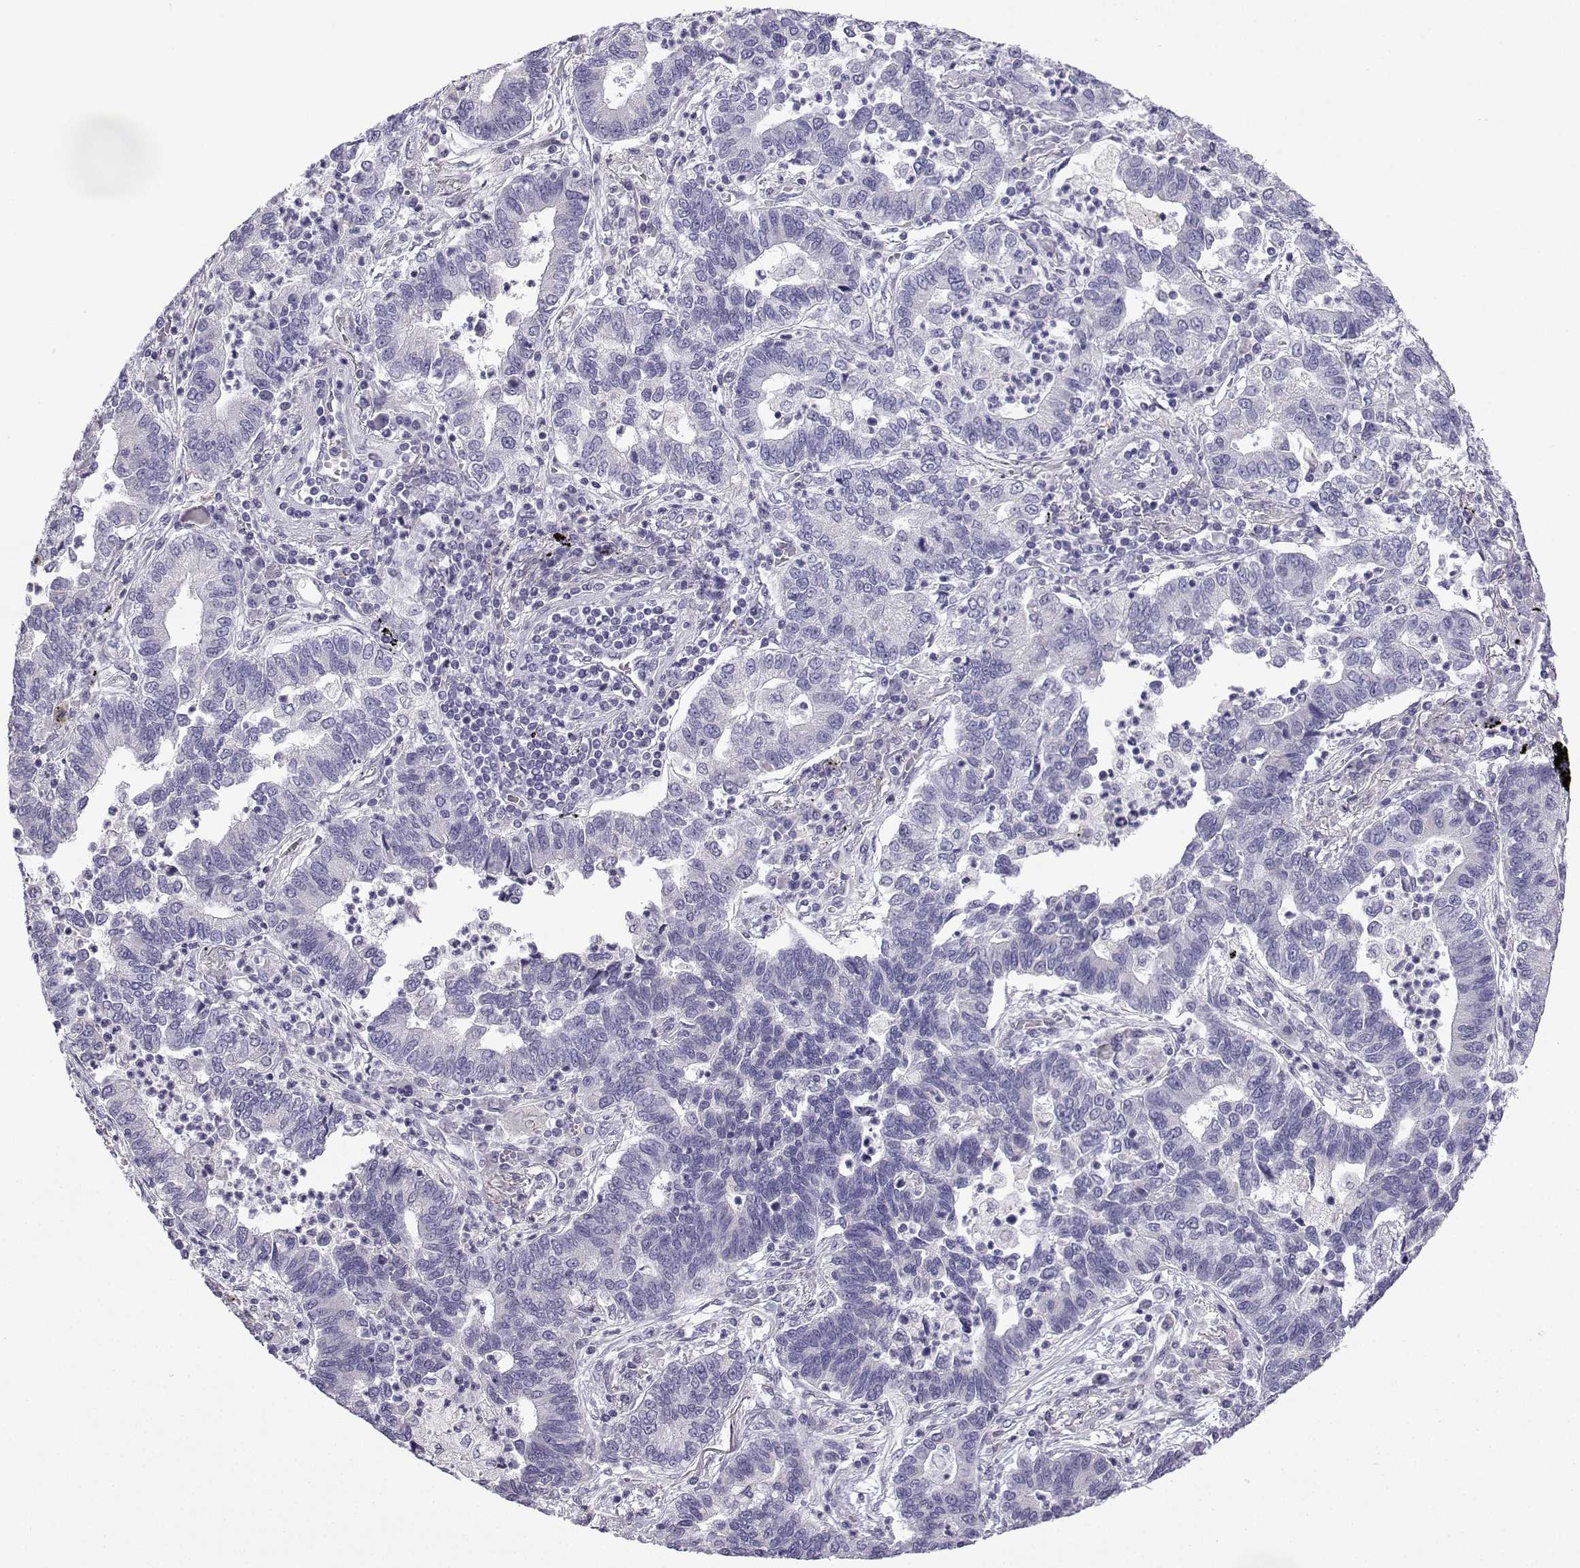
{"staining": {"intensity": "negative", "quantity": "none", "location": "none"}, "tissue": "lung cancer", "cell_type": "Tumor cells", "image_type": "cancer", "snomed": [{"axis": "morphology", "description": "Adenocarcinoma, NOS"}, {"axis": "topography", "description": "Lung"}], "caption": "Tumor cells show no significant positivity in adenocarcinoma (lung).", "gene": "SPACA7", "patient": {"sex": "female", "age": 57}}